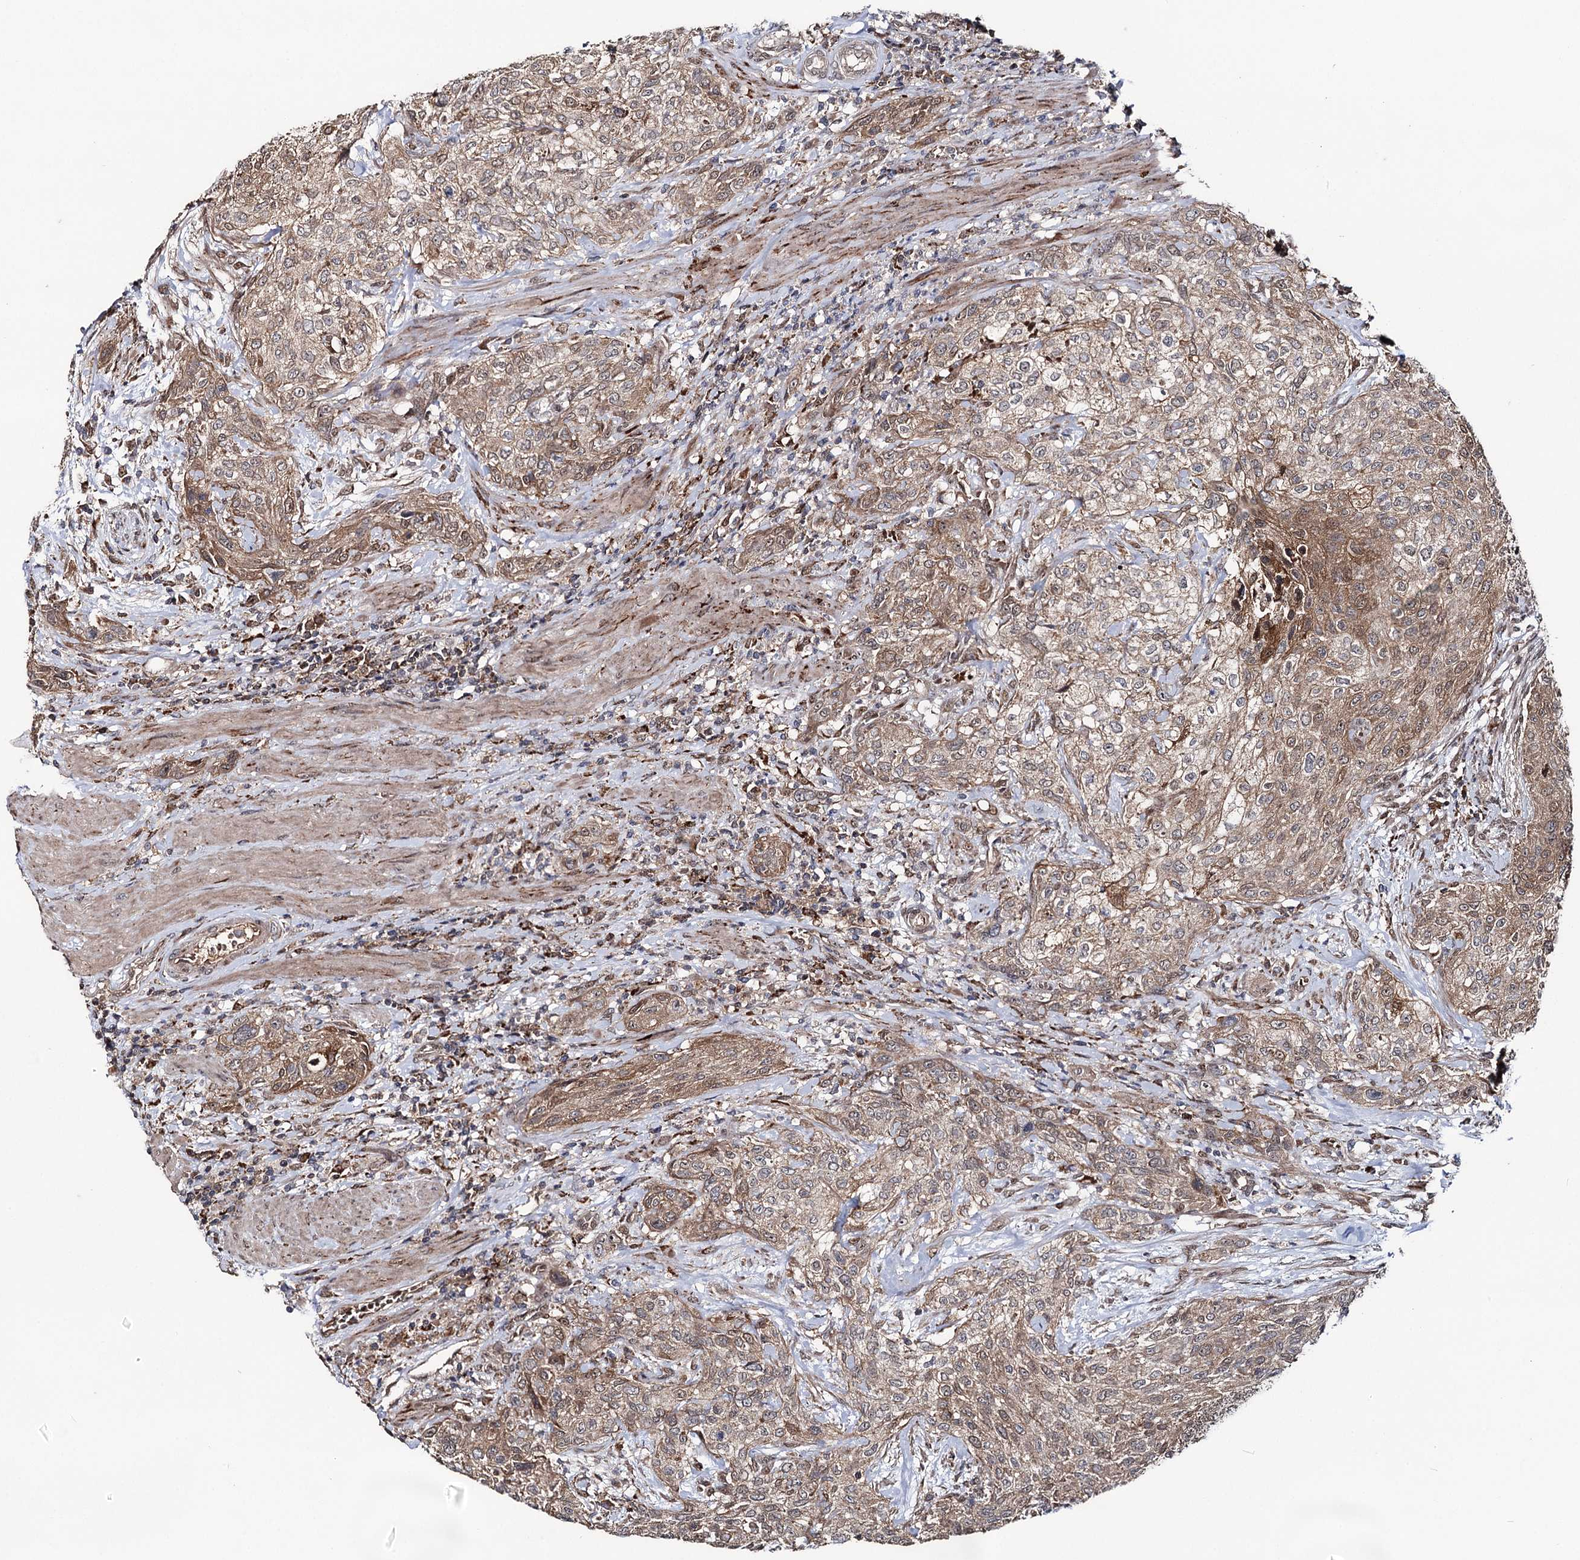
{"staining": {"intensity": "moderate", "quantity": "25%-75%", "location": "cytoplasmic/membranous"}, "tissue": "urothelial cancer", "cell_type": "Tumor cells", "image_type": "cancer", "snomed": [{"axis": "morphology", "description": "Normal tissue, NOS"}, {"axis": "morphology", "description": "Urothelial carcinoma, NOS"}, {"axis": "topography", "description": "Urinary bladder"}, {"axis": "topography", "description": "Peripheral nerve tissue"}], "caption": "This is a photomicrograph of immunohistochemistry (IHC) staining of transitional cell carcinoma, which shows moderate expression in the cytoplasmic/membranous of tumor cells.", "gene": "MSANTD2", "patient": {"sex": "male", "age": 35}}